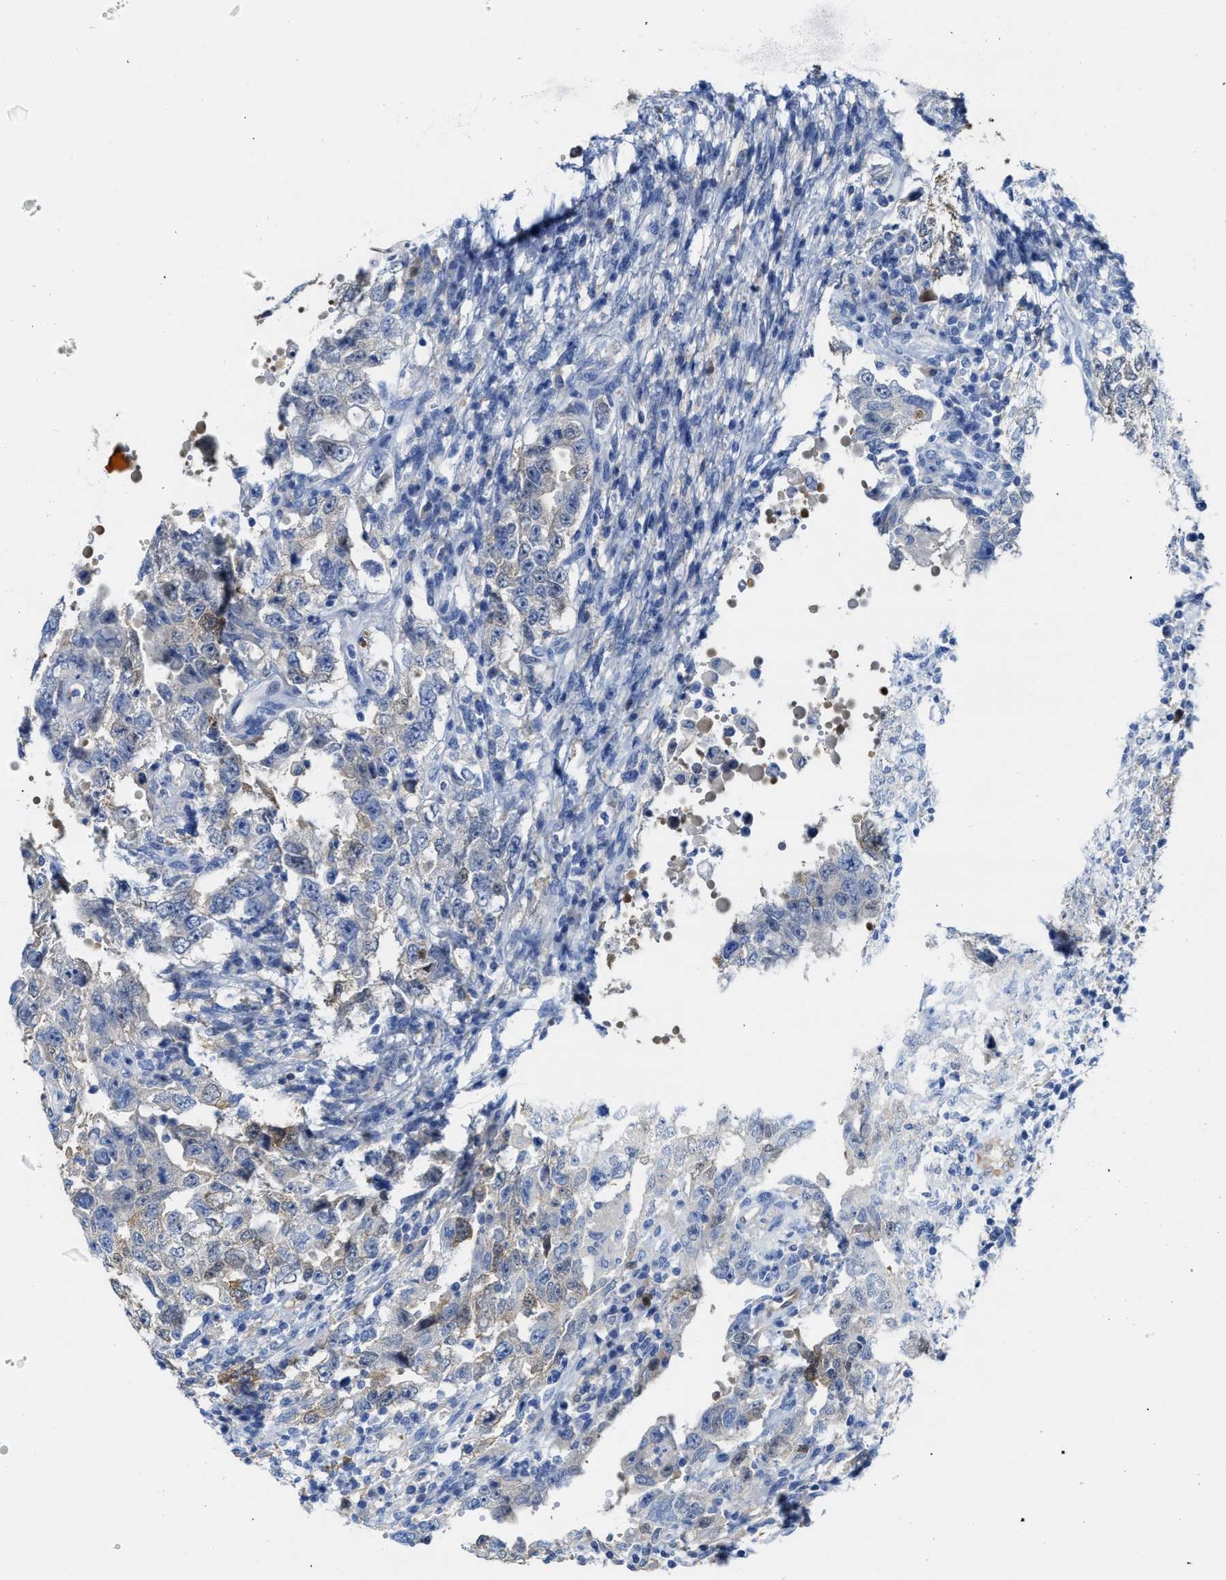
{"staining": {"intensity": "weak", "quantity": "<25%", "location": "cytoplasmic/membranous"}, "tissue": "testis cancer", "cell_type": "Tumor cells", "image_type": "cancer", "snomed": [{"axis": "morphology", "description": "Carcinoma, Embryonal, NOS"}, {"axis": "topography", "description": "Testis"}], "caption": "Immunohistochemistry (IHC) of testis embryonal carcinoma demonstrates no staining in tumor cells.", "gene": "ASS1", "patient": {"sex": "male", "age": 26}}